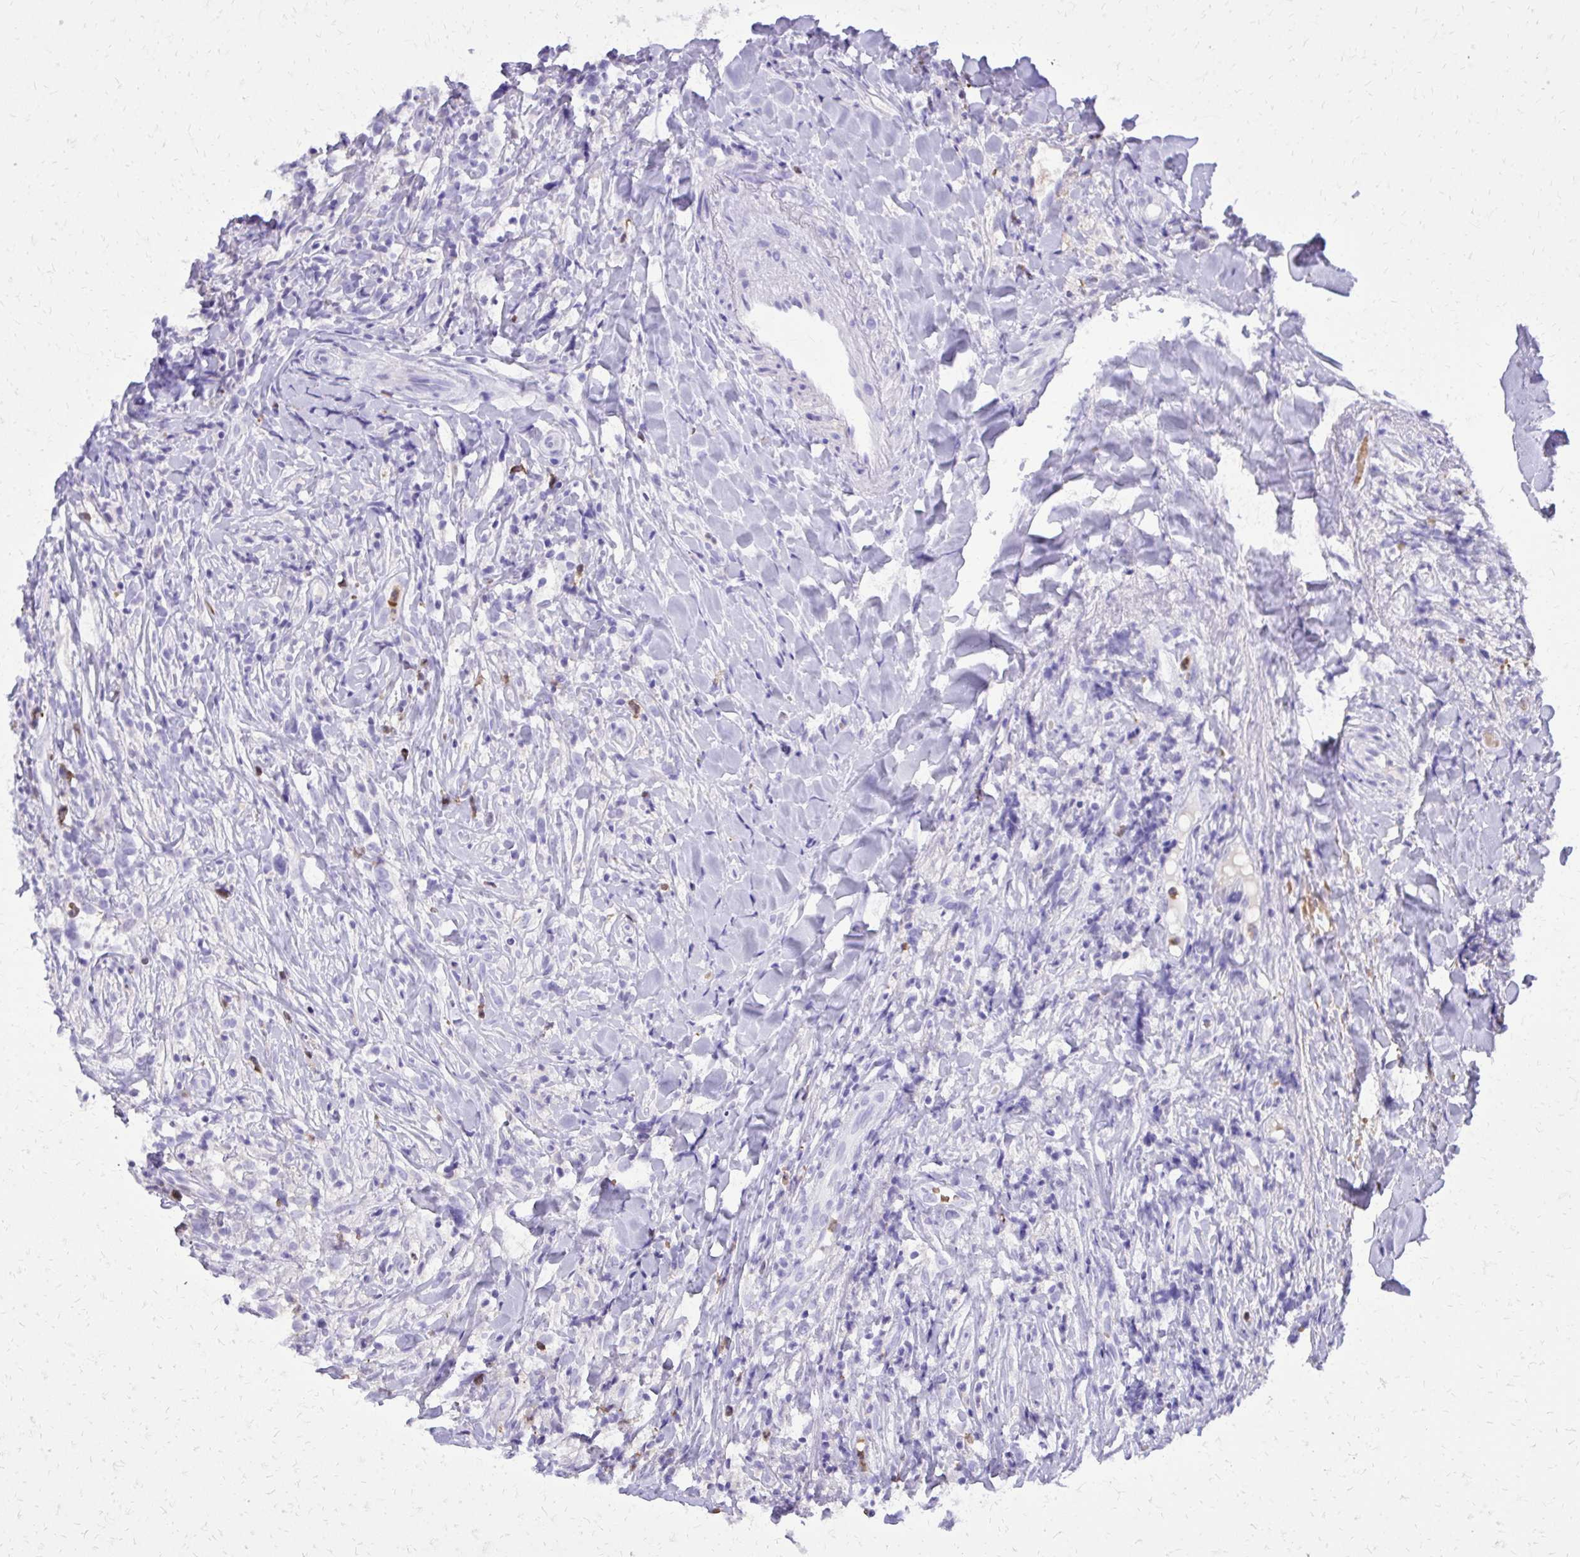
{"staining": {"intensity": "negative", "quantity": "none", "location": "none"}, "tissue": "lymphoma", "cell_type": "Tumor cells", "image_type": "cancer", "snomed": [{"axis": "morphology", "description": "Hodgkin's disease, NOS"}, {"axis": "topography", "description": "No Tissue"}], "caption": "Lymphoma was stained to show a protein in brown. There is no significant positivity in tumor cells.", "gene": "CAT", "patient": {"sex": "female", "age": 21}}